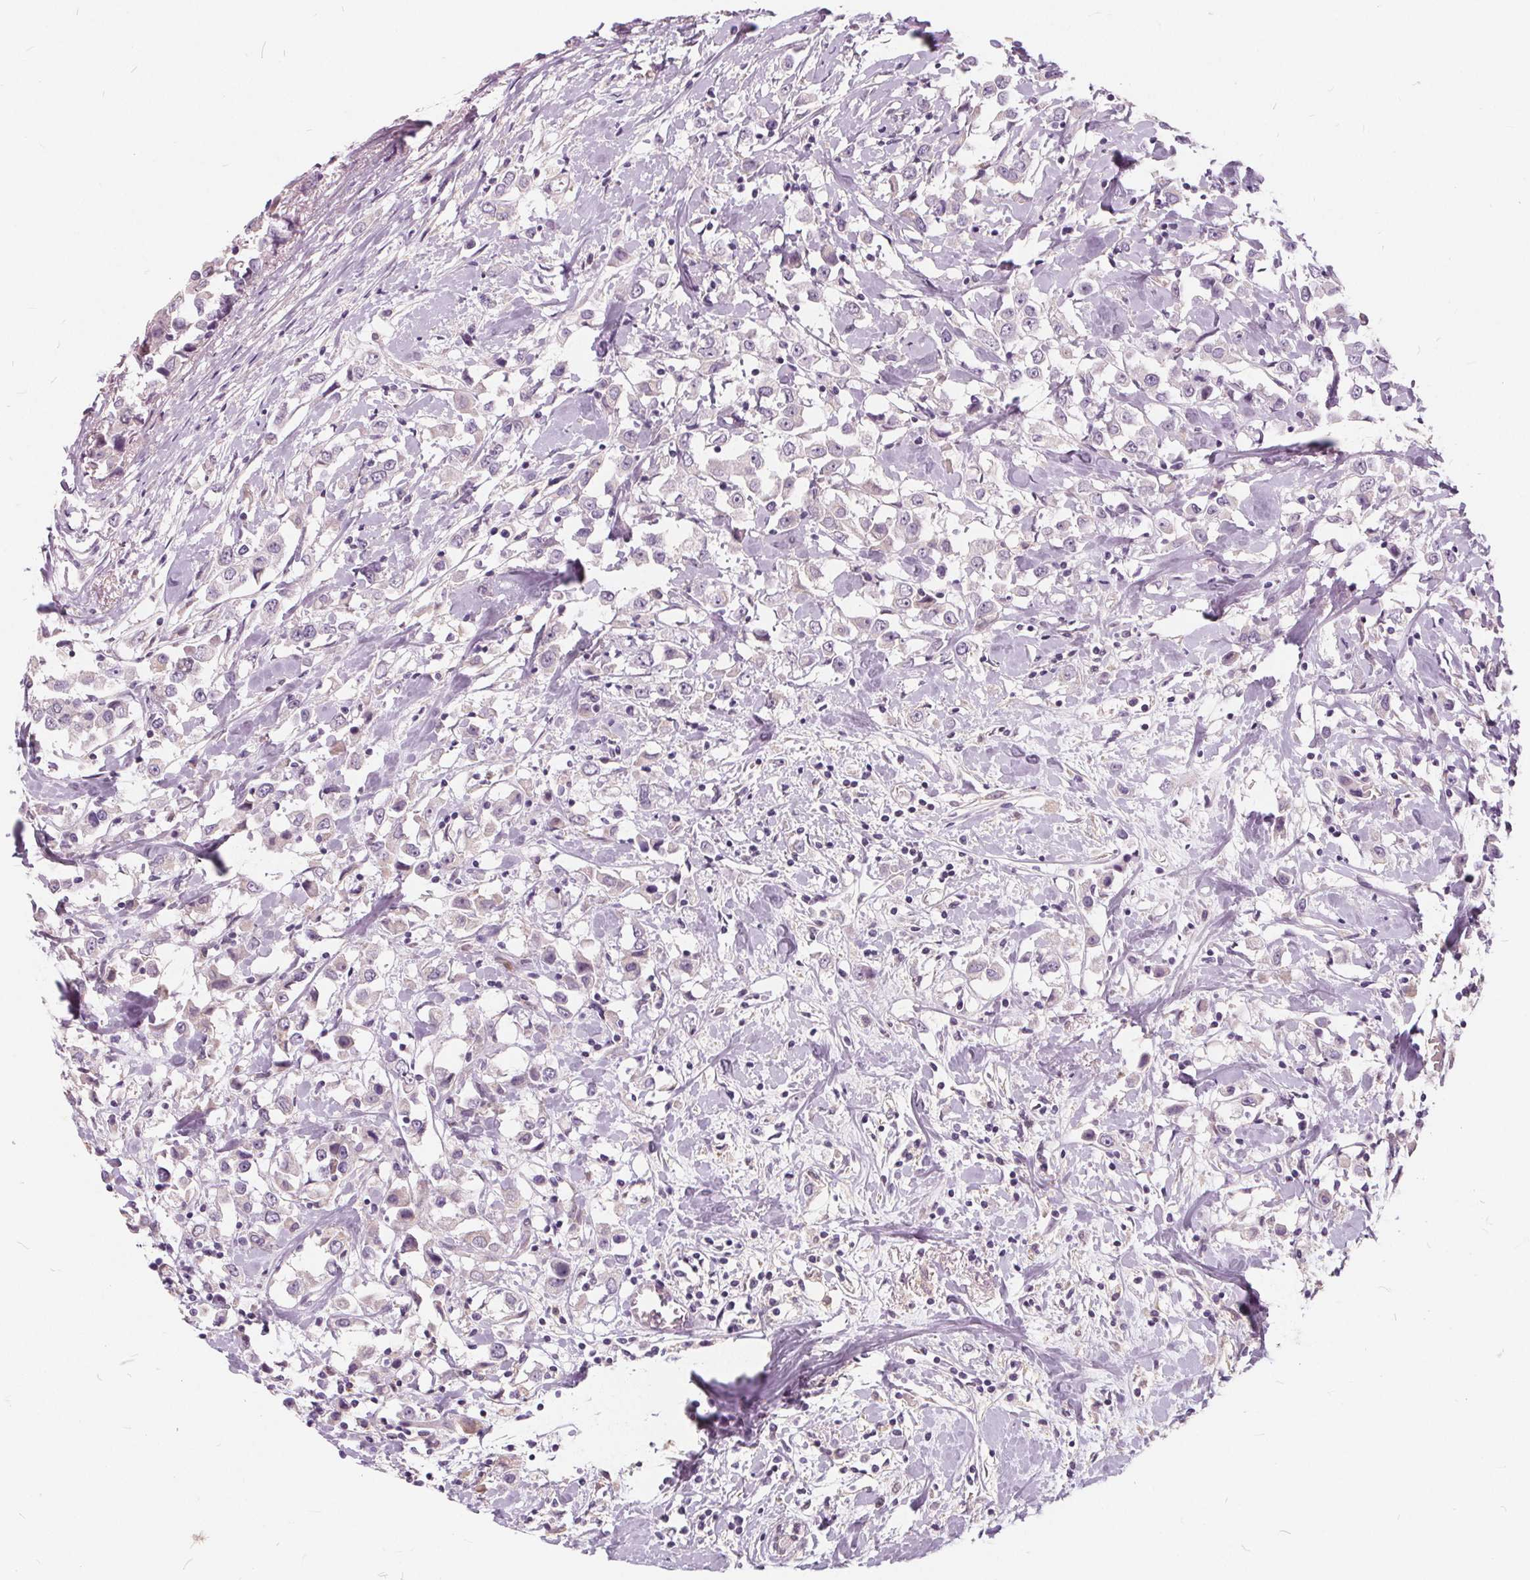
{"staining": {"intensity": "negative", "quantity": "none", "location": "none"}, "tissue": "breast cancer", "cell_type": "Tumor cells", "image_type": "cancer", "snomed": [{"axis": "morphology", "description": "Duct carcinoma"}, {"axis": "topography", "description": "Breast"}], "caption": "Photomicrograph shows no significant protein staining in tumor cells of breast cancer (infiltrating ductal carcinoma).", "gene": "HAAO", "patient": {"sex": "female", "age": 61}}